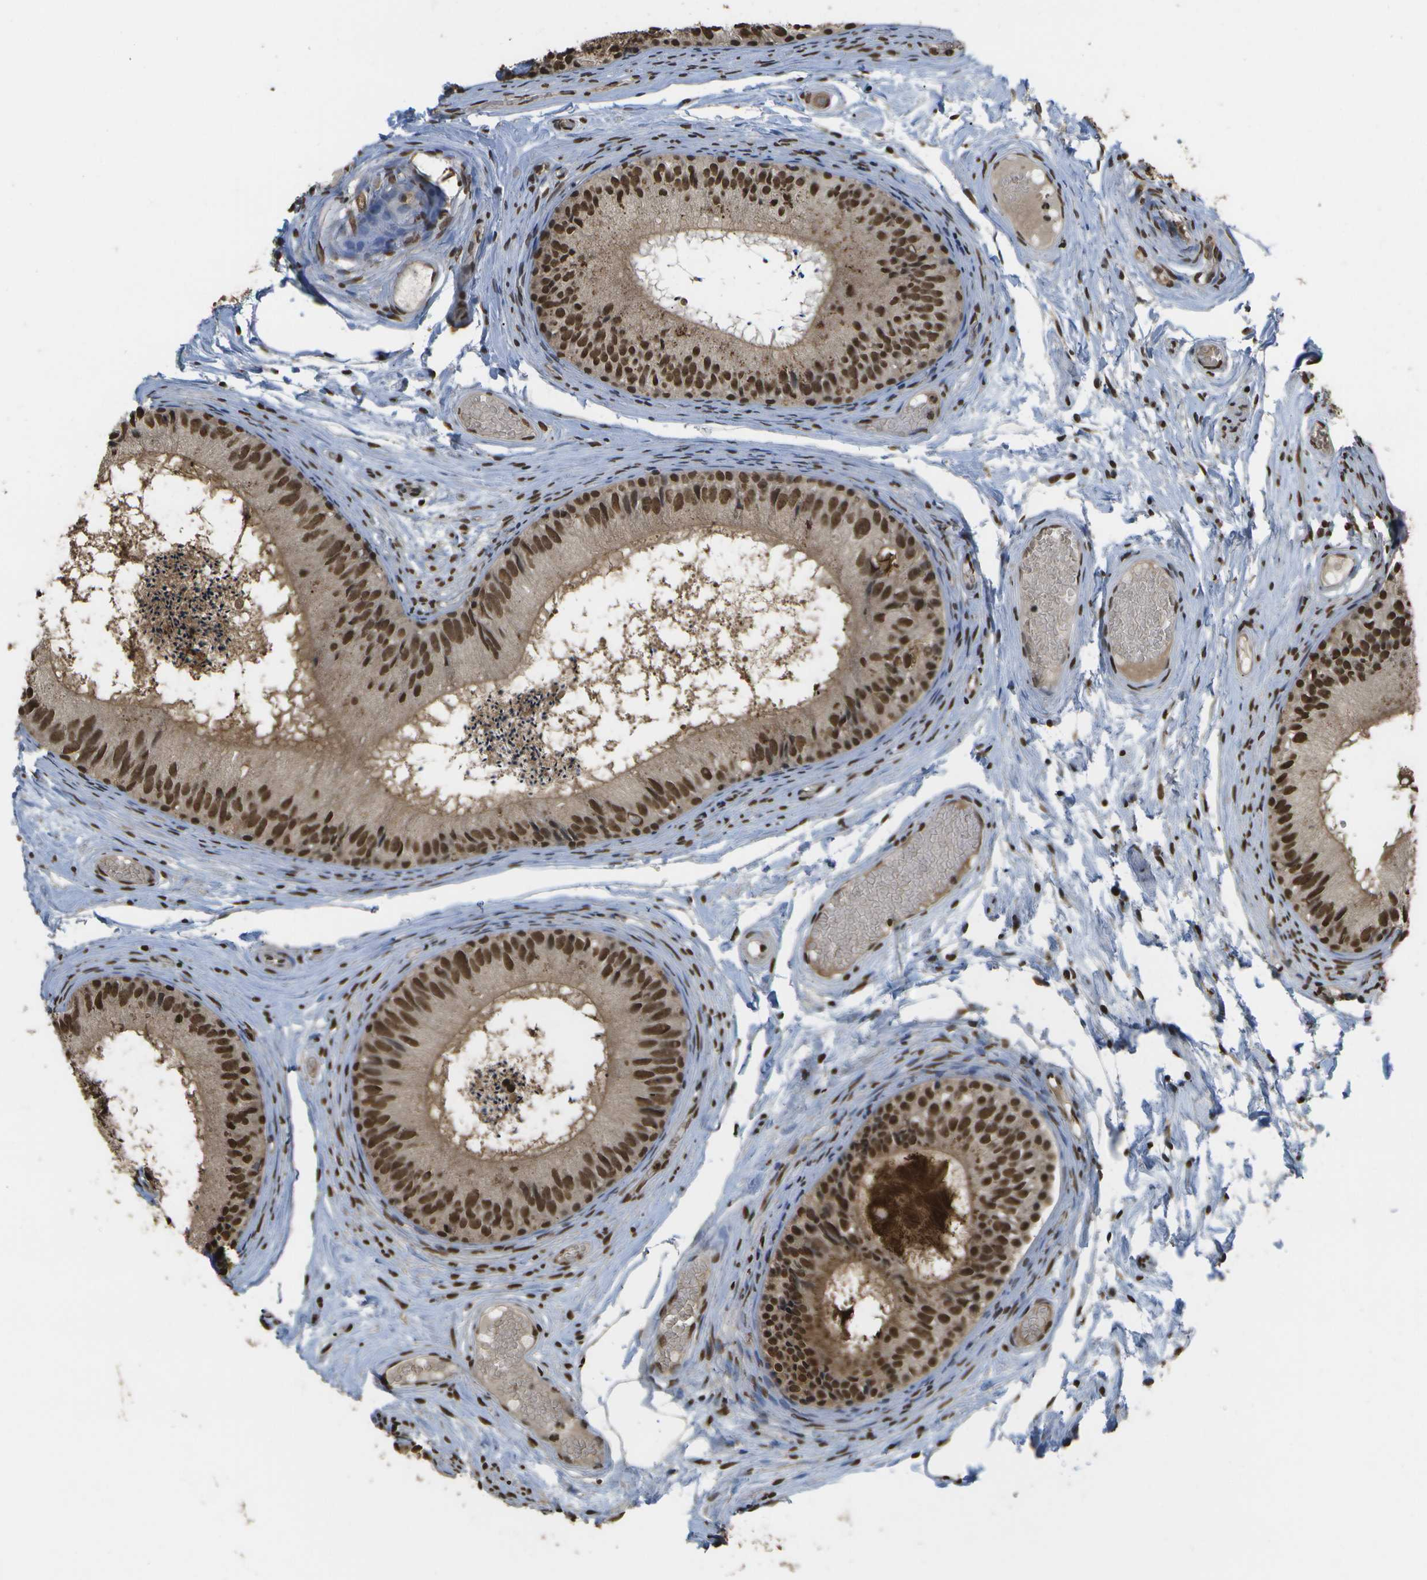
{"staining": {"intensity": "strong", "quantity": ">75%", "location": "cytoplasmic/membranous,nuclear"}, "tissue": "epididymis", "cell_type": "Glandular cells", "image_type": "normal", "snomed": [{"axis": "morphology", "description": "Normal tissue, NOS"}, {"axis": "topography", "description": "Epididymis"}], "caption": "Immunohistochemical staining of normal epididymis displays strong cytoplasmic/membranous,nuclear protein positivity in about >75% of glandular cells. (IHC, brightfield microscopy, high magnification).", "gene": "SPEN", "patient": {"sex": "male", "age": 46}}